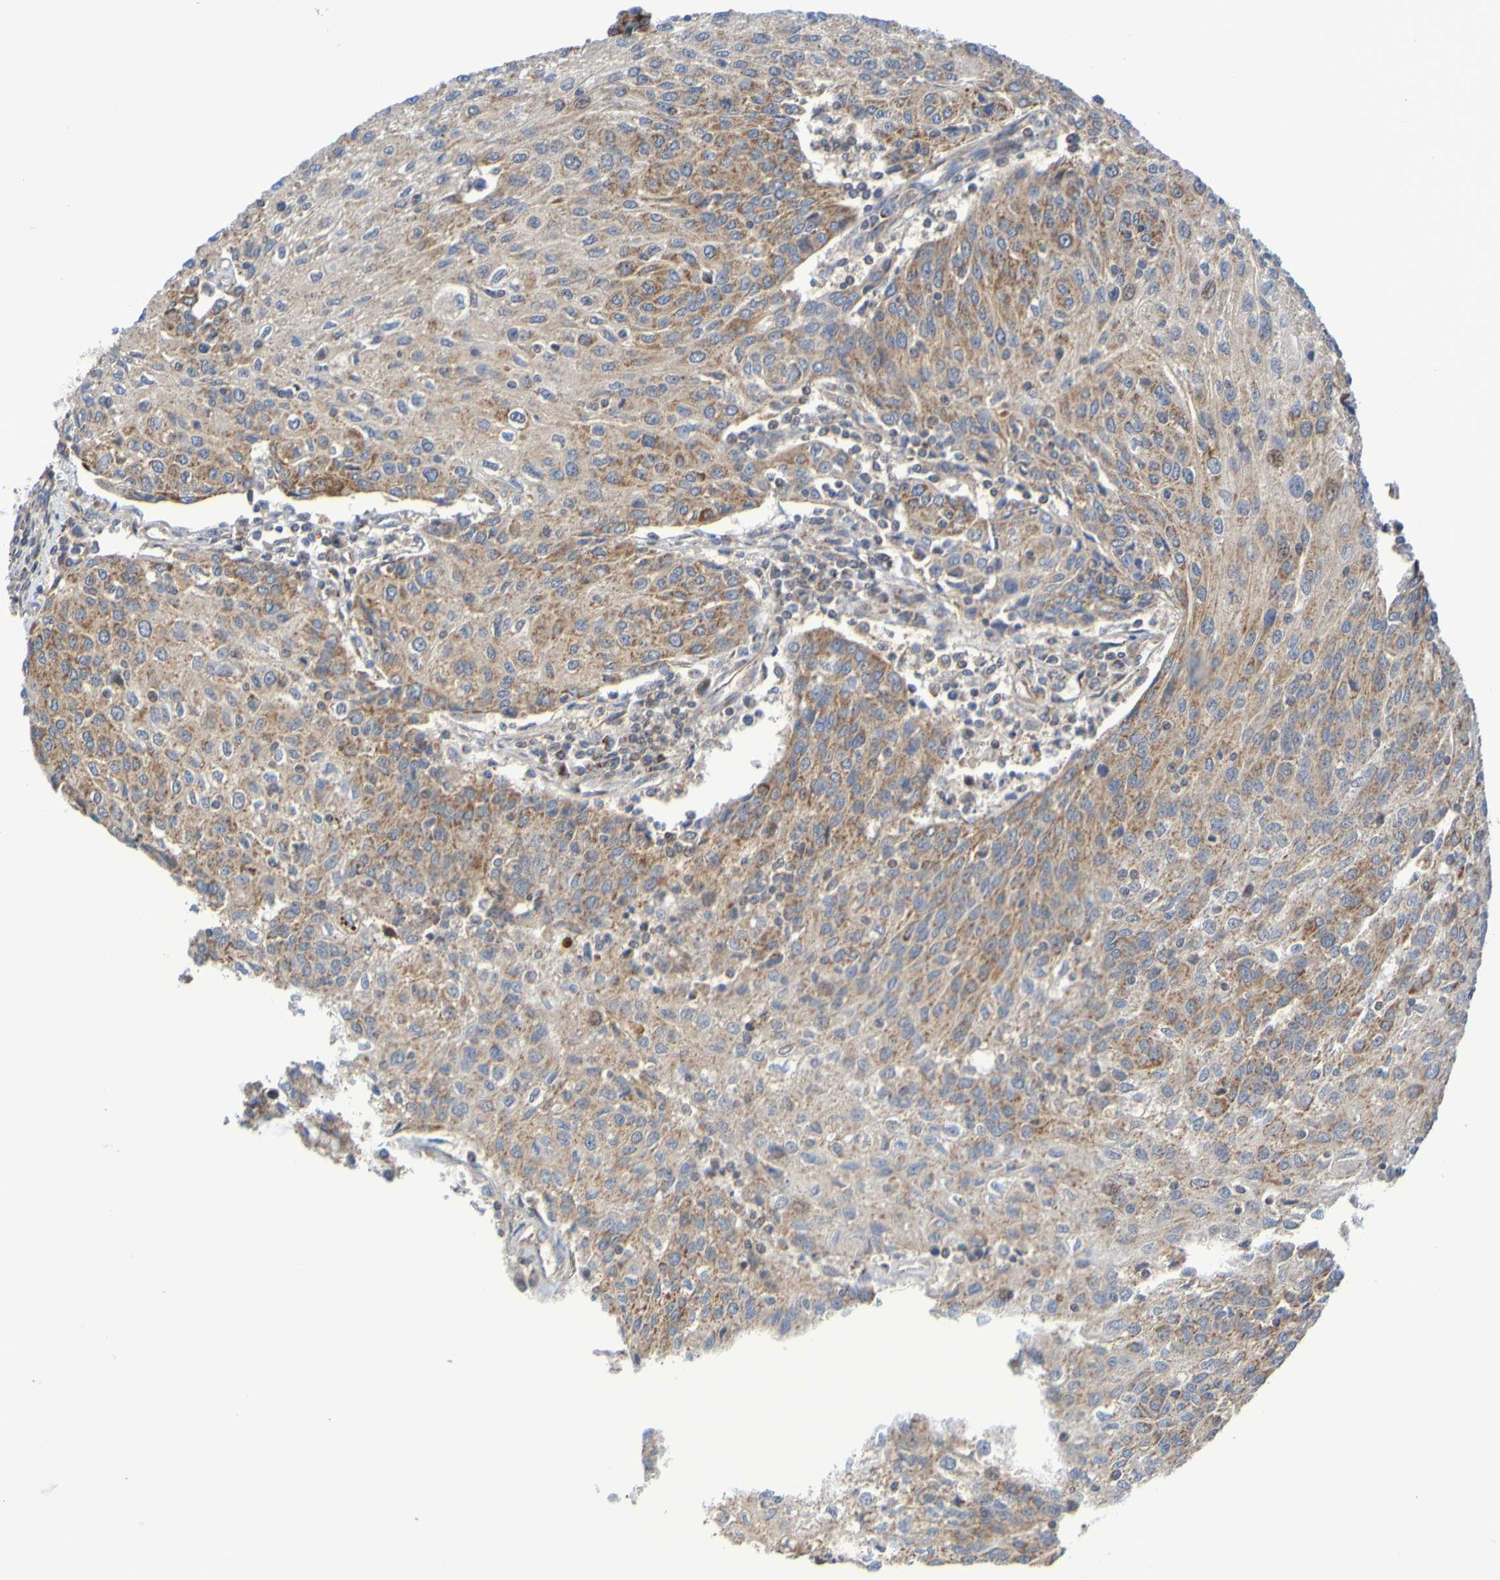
{"staining": {"intensity": "moderate", "quantity": ">75%", "location": "cytoplasmic/membranous"}, "tissue": "urothelial cancer", "cell_type": "Tumor cells", "image_type": "cancer", "snomed": [{"axis": "morphology", "description": "Urothelial carcinoma, High grade"}, {"axis": "topography", "description": "Urinary bladder"}], "caption": "IHC of urothelial cancer shows medium levels of moderate cytoplasmic/membranous positivity in approximately >75% of tumor cells.", "gene": "CCDC51", "patient": {"sex": "female", "age": 85}}